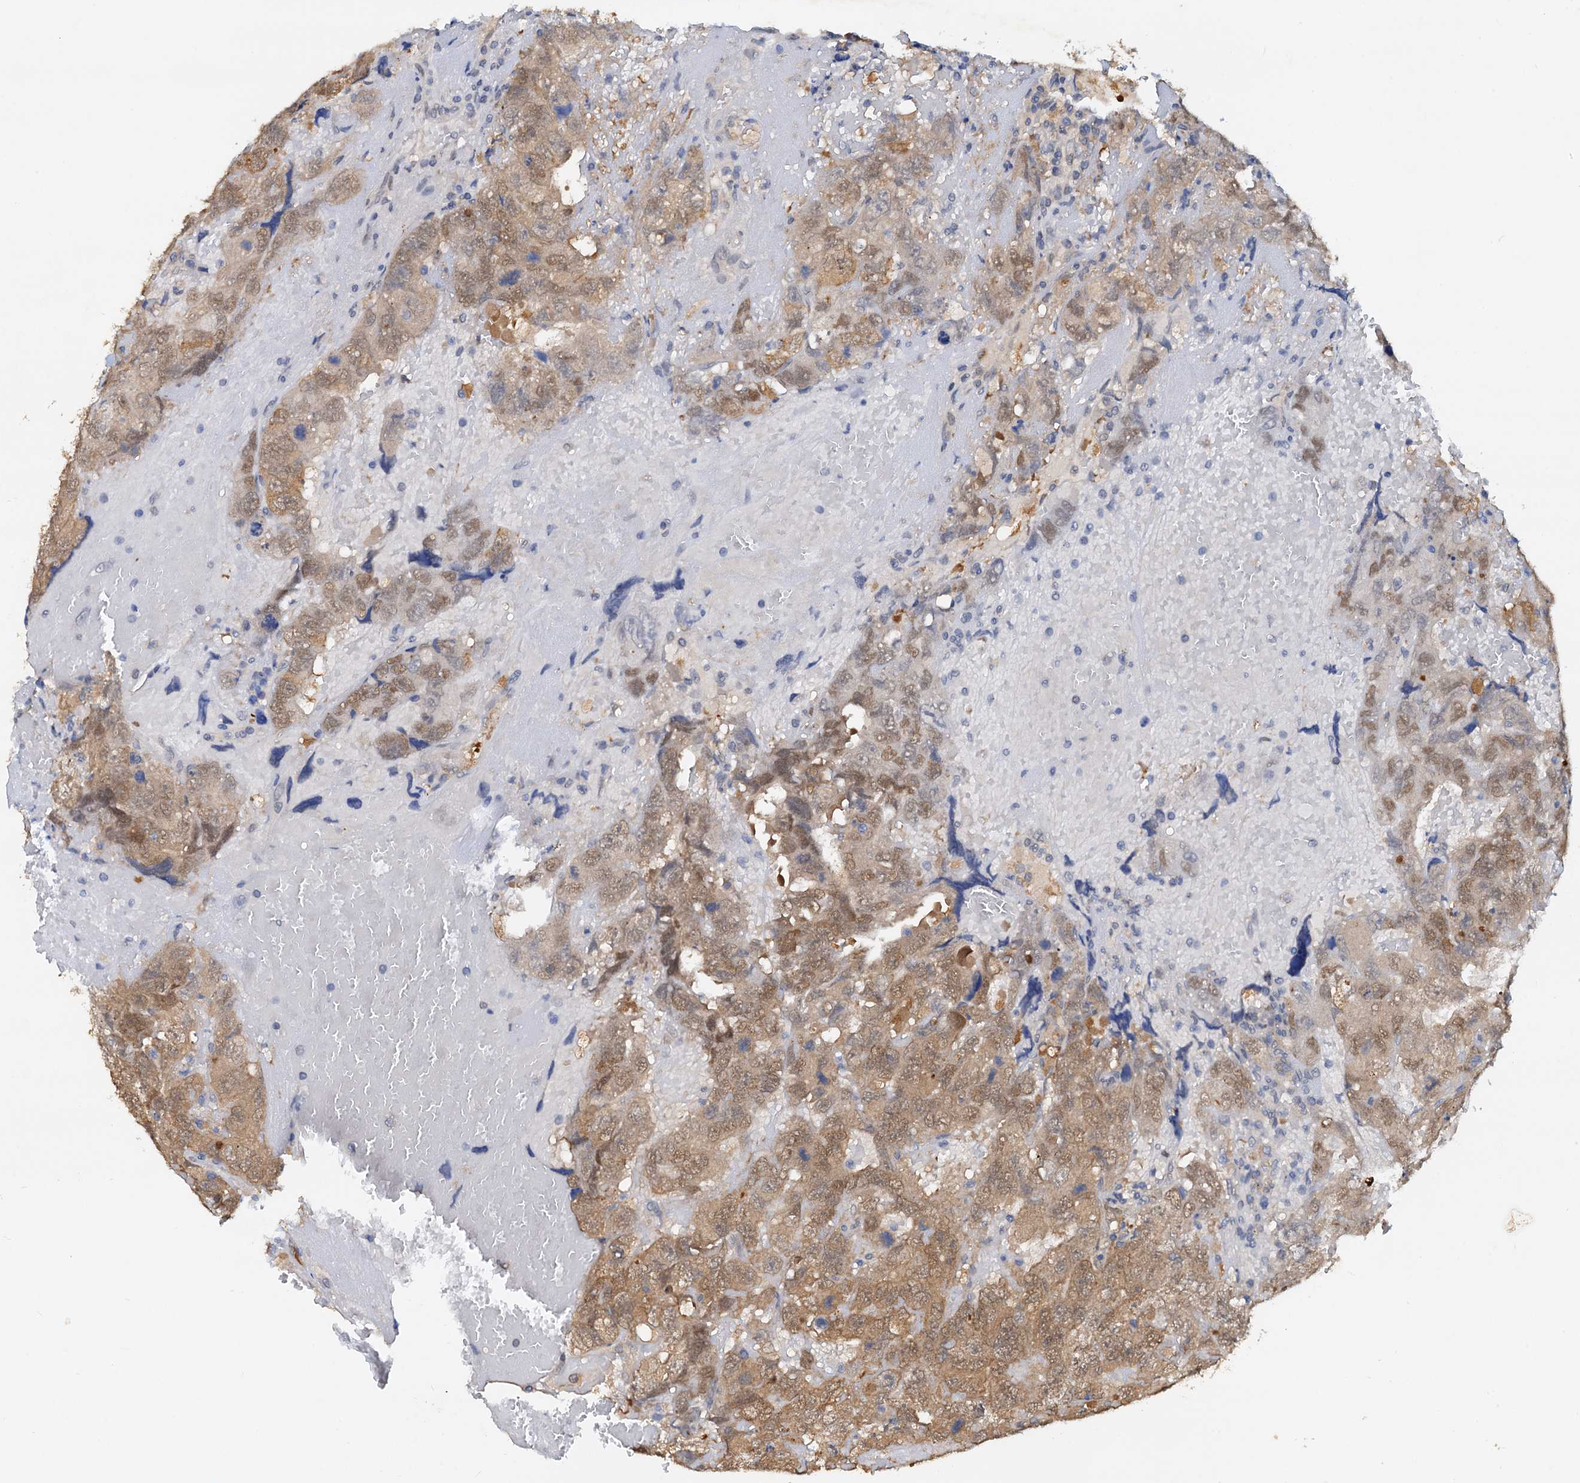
{"staining": {"intensity": "moderate", "quantity": ">75%", "location": "cytoplasmic/membranous,nuclear"}, "tissue": "testis cancer", "cell_type": "Tumor cells", "image_type": "cancer", "snomed": [{"axis": "morphology", "description": "Carcinoma, Embryonal, NOS"}, {"axis": "topography", "description": "Testis"}], "caption": "Immunohistochemical staining of testis embryonal carcinoma shows medium levels of moderate cytoplasmic/membranous and nuclear positivity in approximately >75% of tumor cells.", "gene": "PTGES3", "patient": {"sex": "male", "age": 45}}